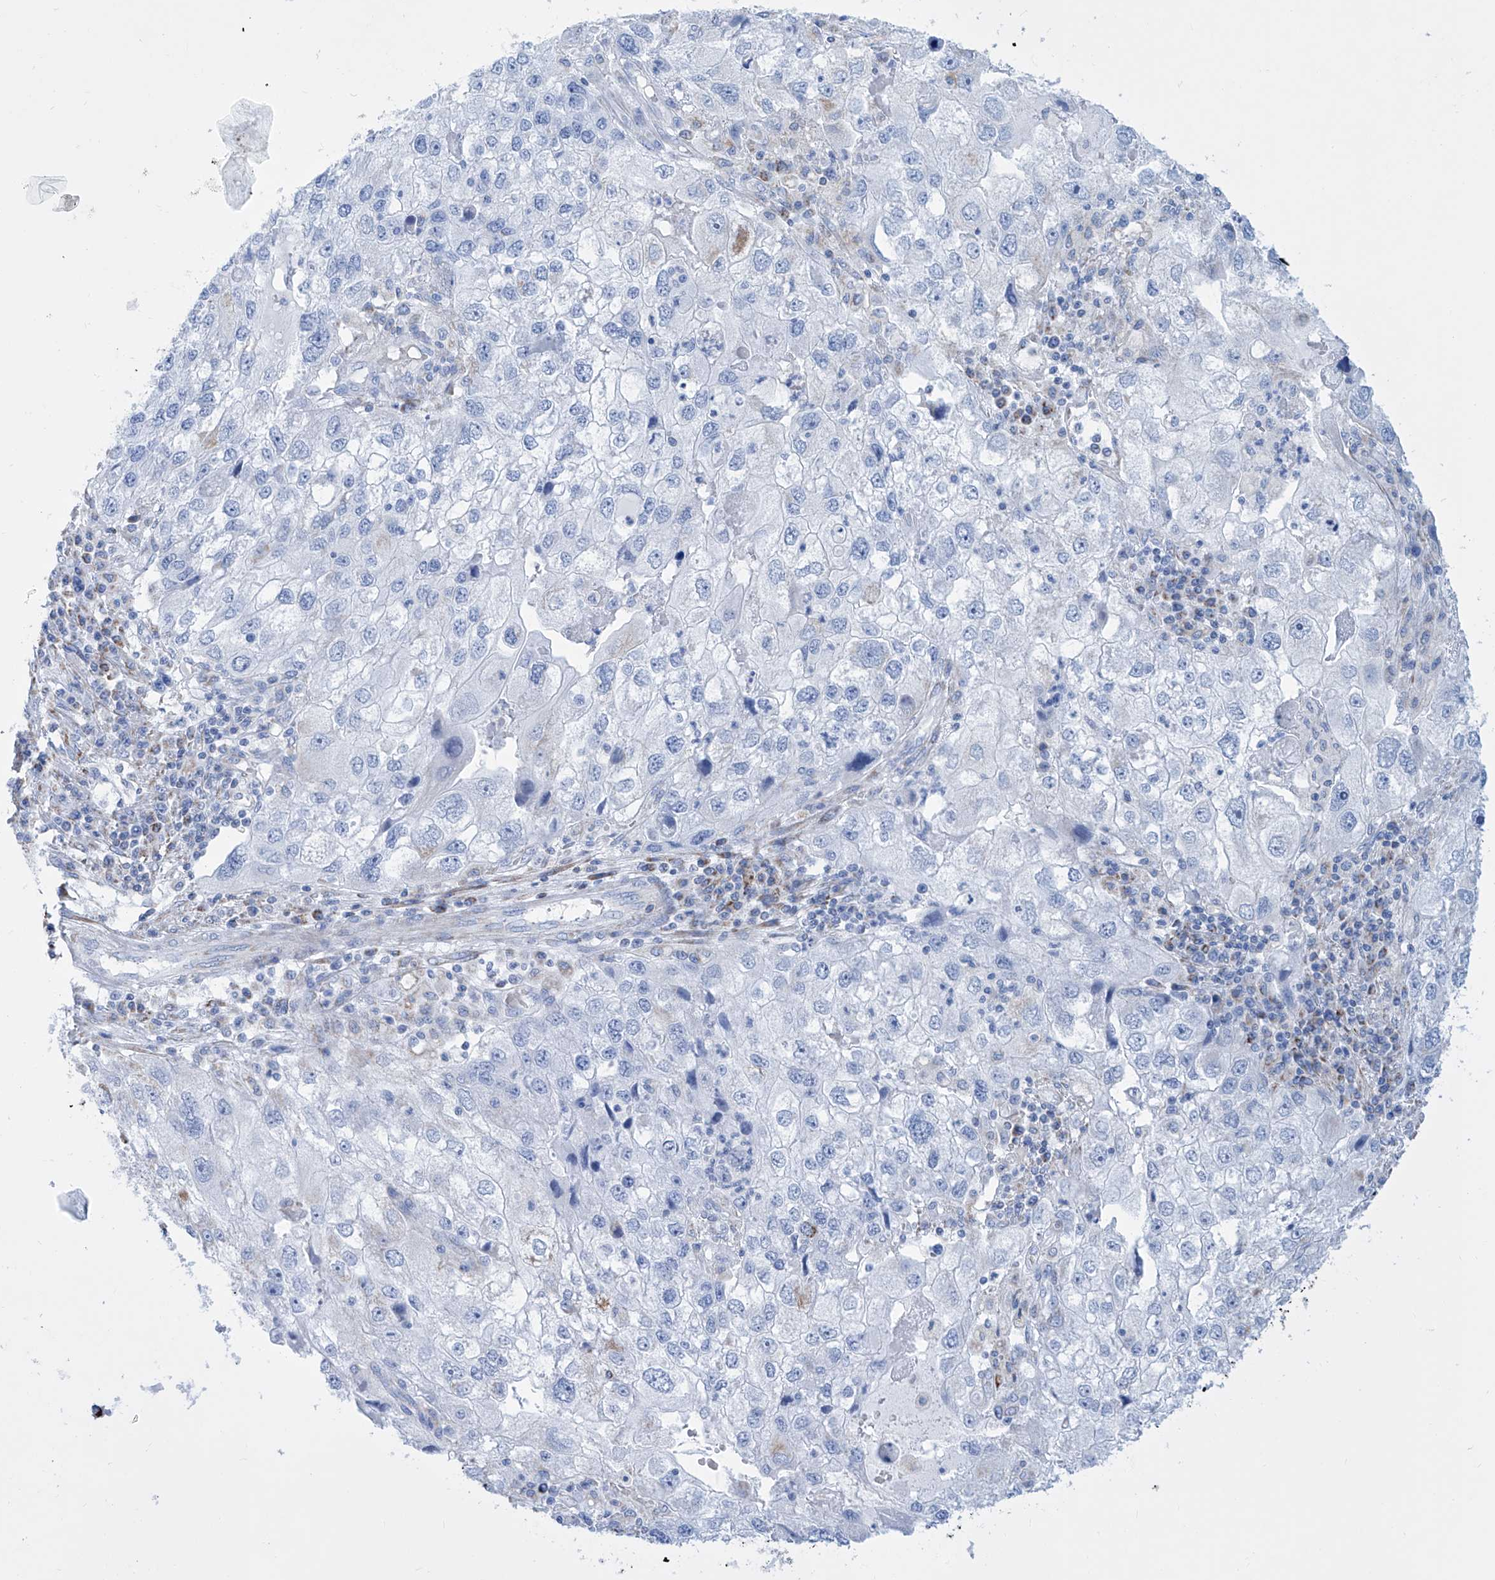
{"staining": {"intensity": "negative", "quantity": "none", "location": "none"}, "tissue": "endometrial cancer", "cell_type": "Tumor cells", "image_type": "cancer", "snomed": [{"axis": "morphology", "description": "Adenocarcinoma, NOS"}, {"axis": "topography", "description": "Endometrium"}], "caption": "DAB (3,3'-diaminobenzidine) immunohistochemical staining of endometrial cancer displays no significant staining in tumor cells. Nuclei are stained in blue.", "gene": "ALDH6A1", "patient": {"sex": "female", "age": 49}}